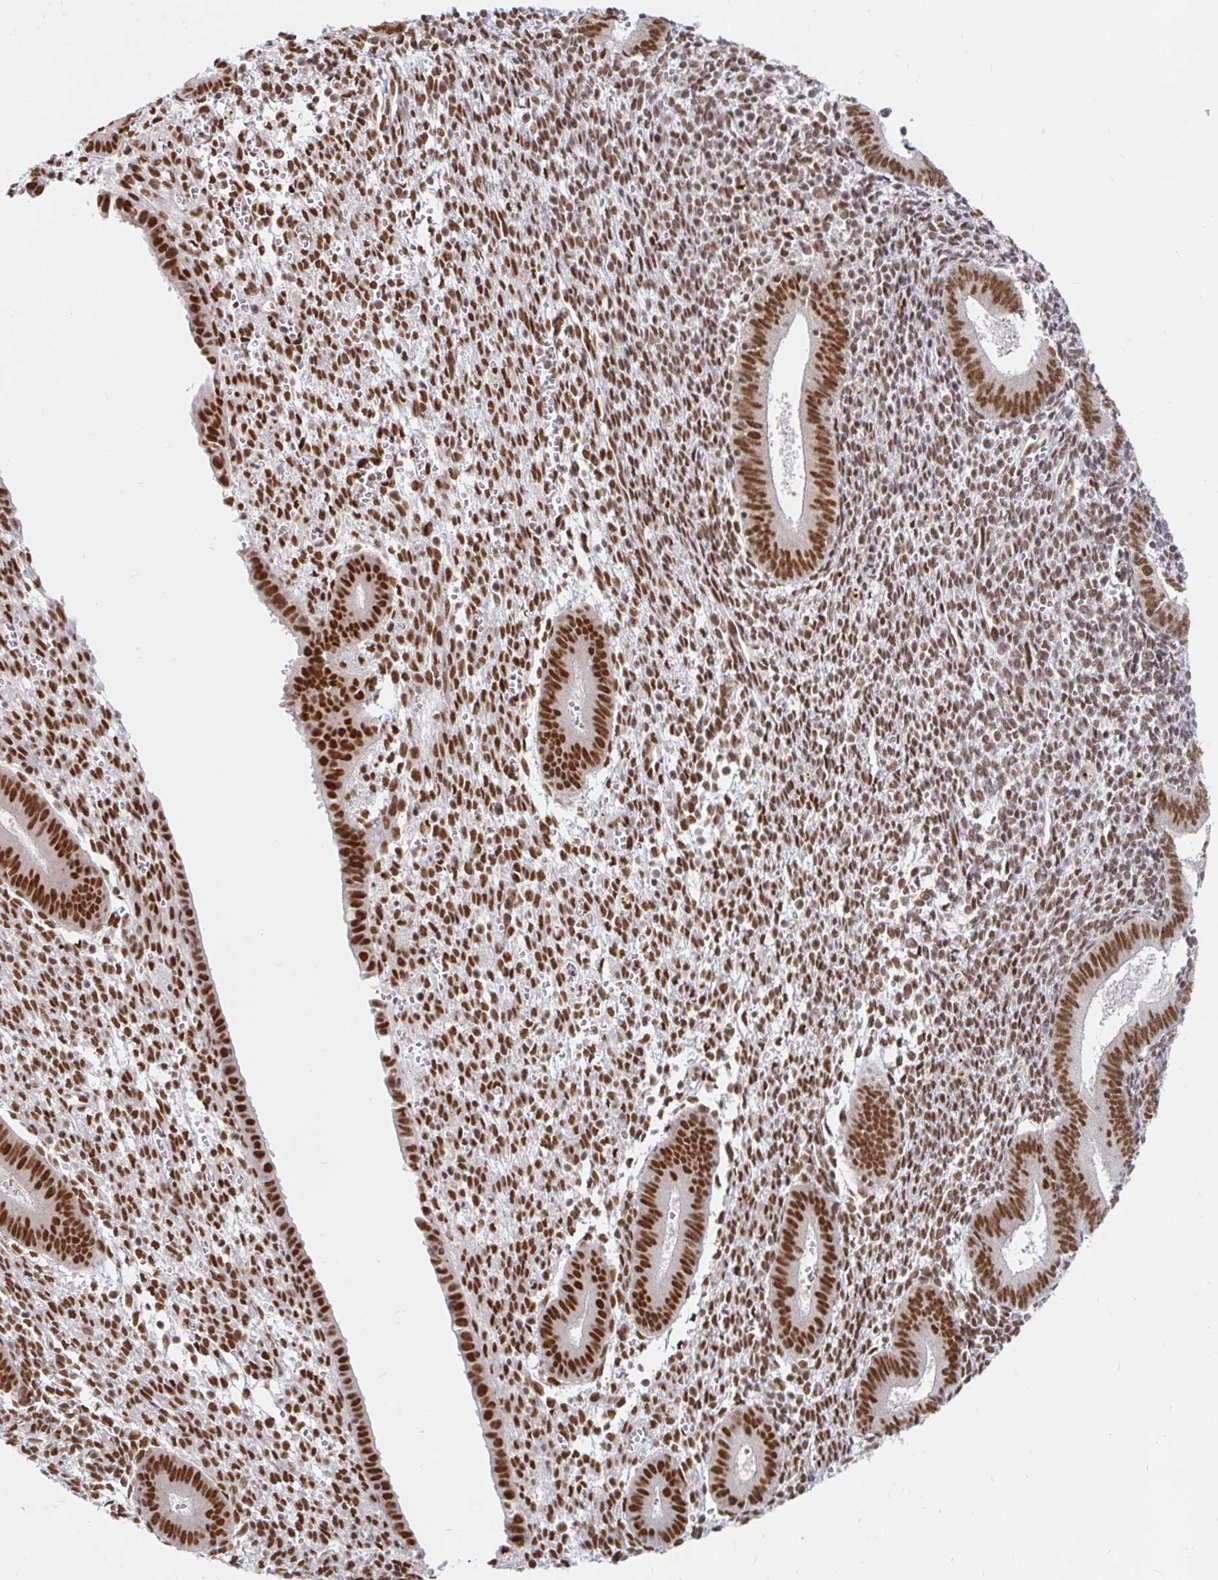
{"staining": {"intensity": "strong", "quantity": "25%-75%", "location": "nuclear"}, "tissue": "endometrium", "cell_type": "Cells in endometrial stroma", "image_type": "normal", "snomed": [{"axis": "morphology", "description": "Normal tissue, NOS"}, {"axis": "topography", "description": "Endometrium"}], "caption": "Strong nuclear staining is present in approximately 25%-75% of cells in endometrial stroma in unremarkable endometrium.", "gene": "RBMXL1", "patient": {"sex": "female", "age": 25}}